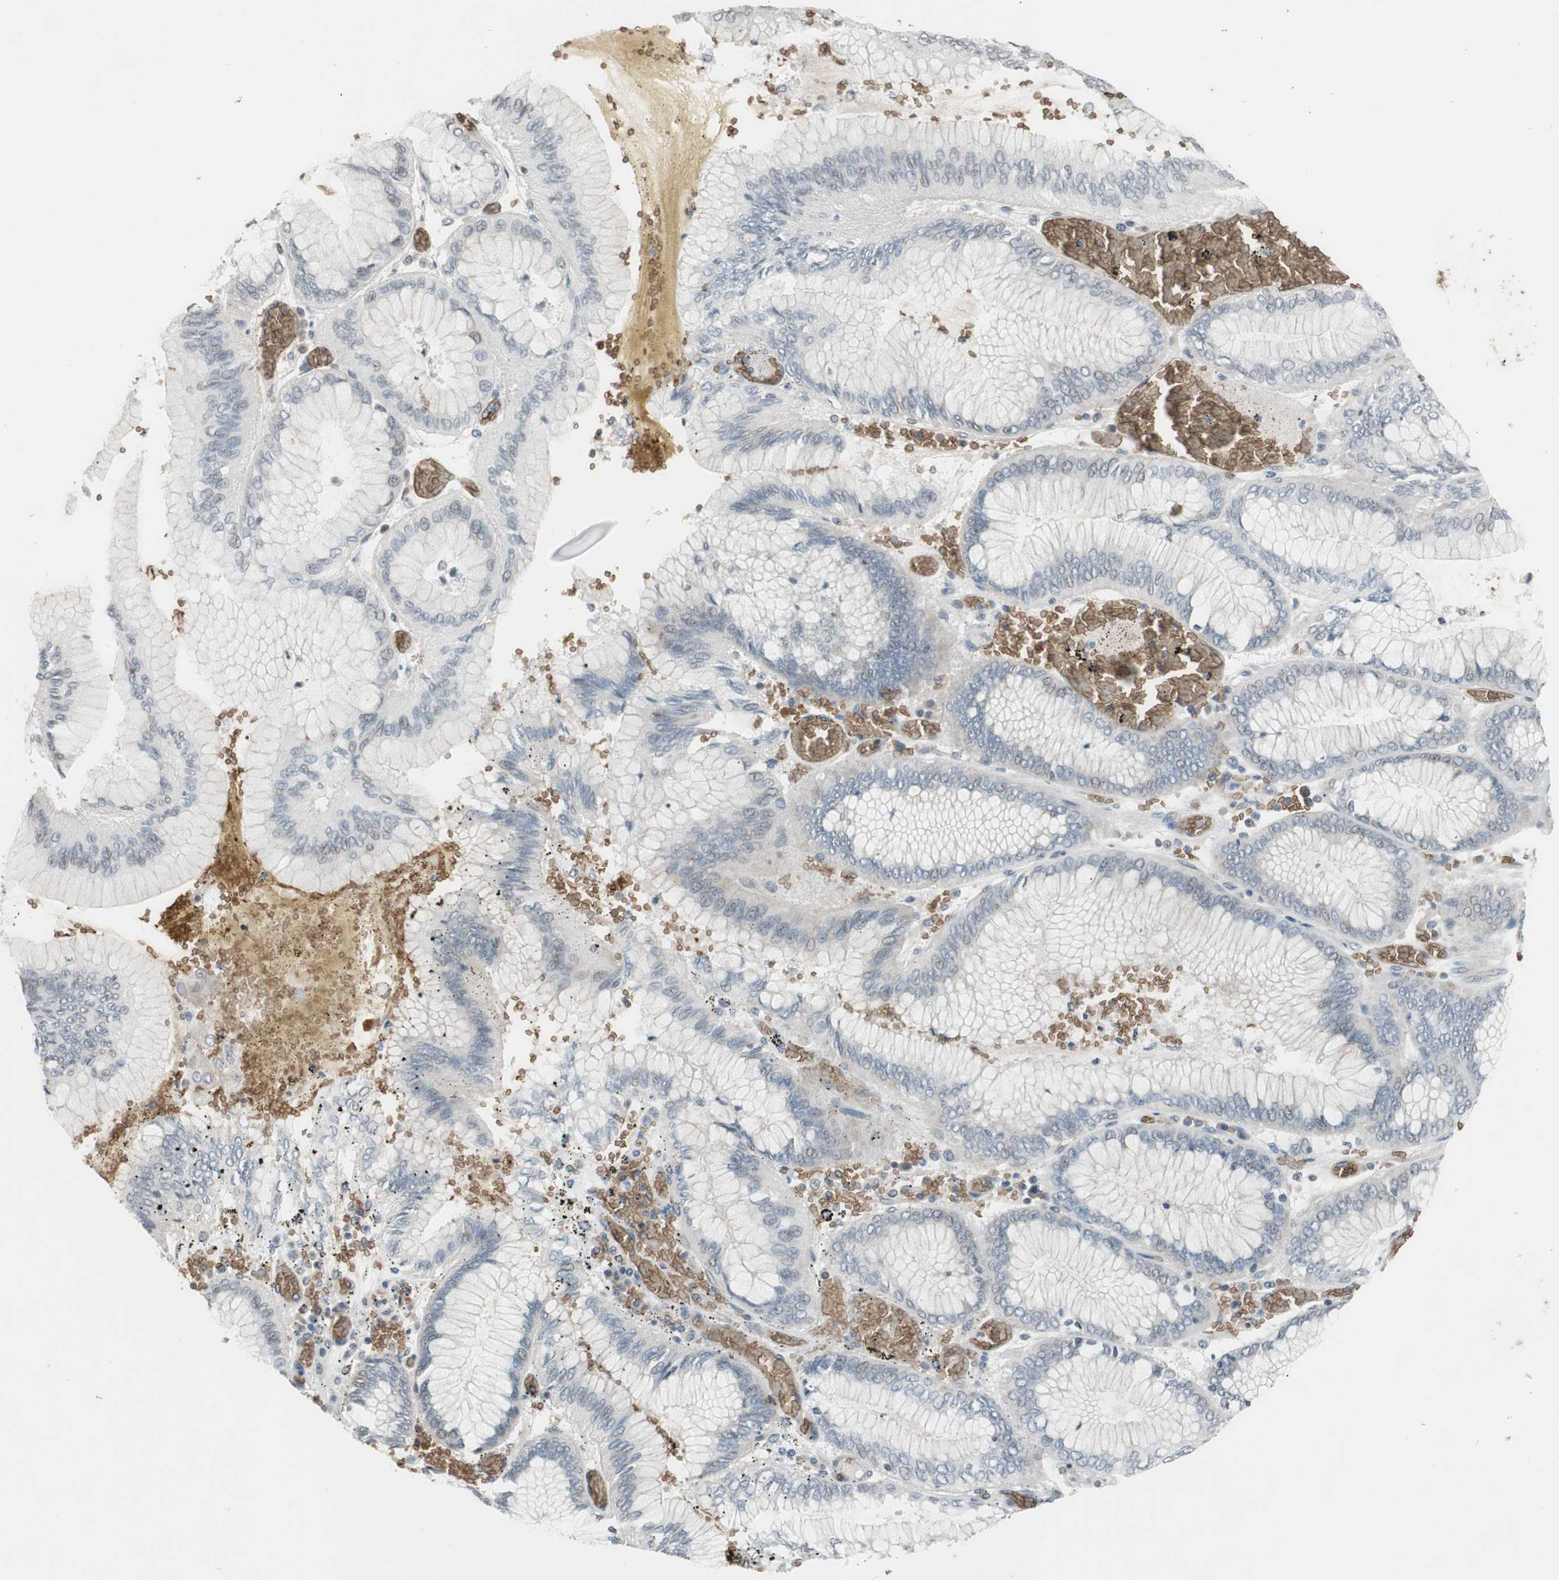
{"staining": {"intensity": "negative", "quantity": "none", "location": "none"}, "tissue": "stomach cancer", "cell_type": "Tumor cells", "image_type": "cancer", "snomed": [{"axis": "morphology", "description": "Normal tissue, NOS"}, {"axis": "morphology", "description": "Adenocarcinoma, NOS"}, {"axis": "topography", "description": "Stomach, upper"}, {"axis": "topography", "description": "Stomach"}], "caption": "This is an immunohistochemistry micrograph of stomach cancer. There is no staining in tumor cells.", "gene": "GYPC", "patient": {"sex": "male", "age": 76}}